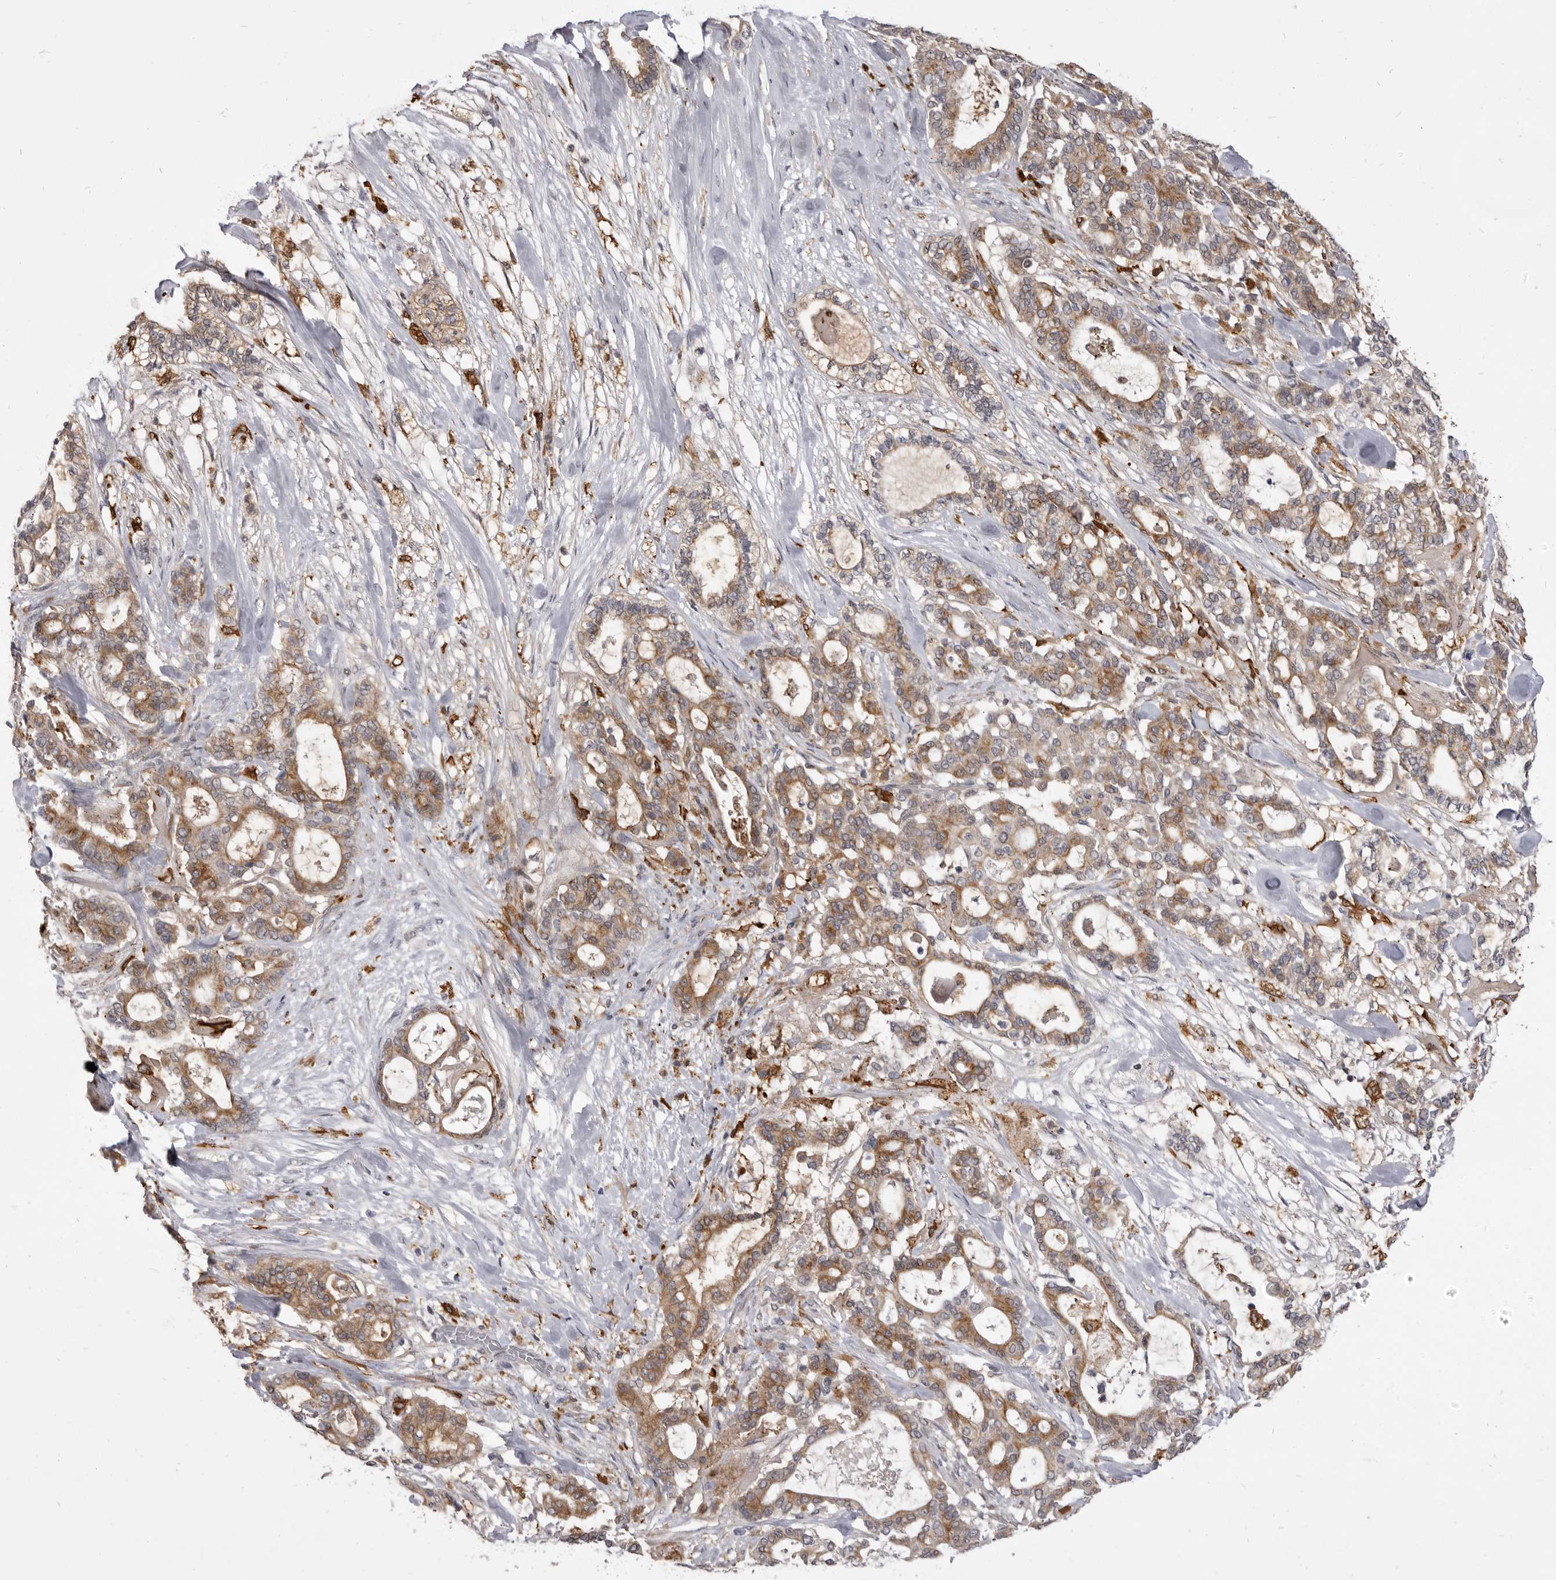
{"staining": {"intensity": "moderate", "quantity": ">75%", "location": "cytoplasmic/membranous"}, "tissue": "pancreatic cancer", "cell_type": "Tumor cells", "image_type": "cancer", "snomed": [{"axis": "morphology", "description": "Adenocarcinoma, NOS"}, {"axis": "topography", "description": "Pancreas"}], "caption": "Tumor cells demonstrate moderate cytoplasmic/membranous expression in approximately >75% of cells in adenocarcinoma (pancreatic). Using DAB (3,3'-diaminobenzidine) (brown) and hematoxylin (blue) stains, captured at high magnification using brightfield microscopy.", "gene": "VPS45", "patient": {"sex": "male", "age": 63}}